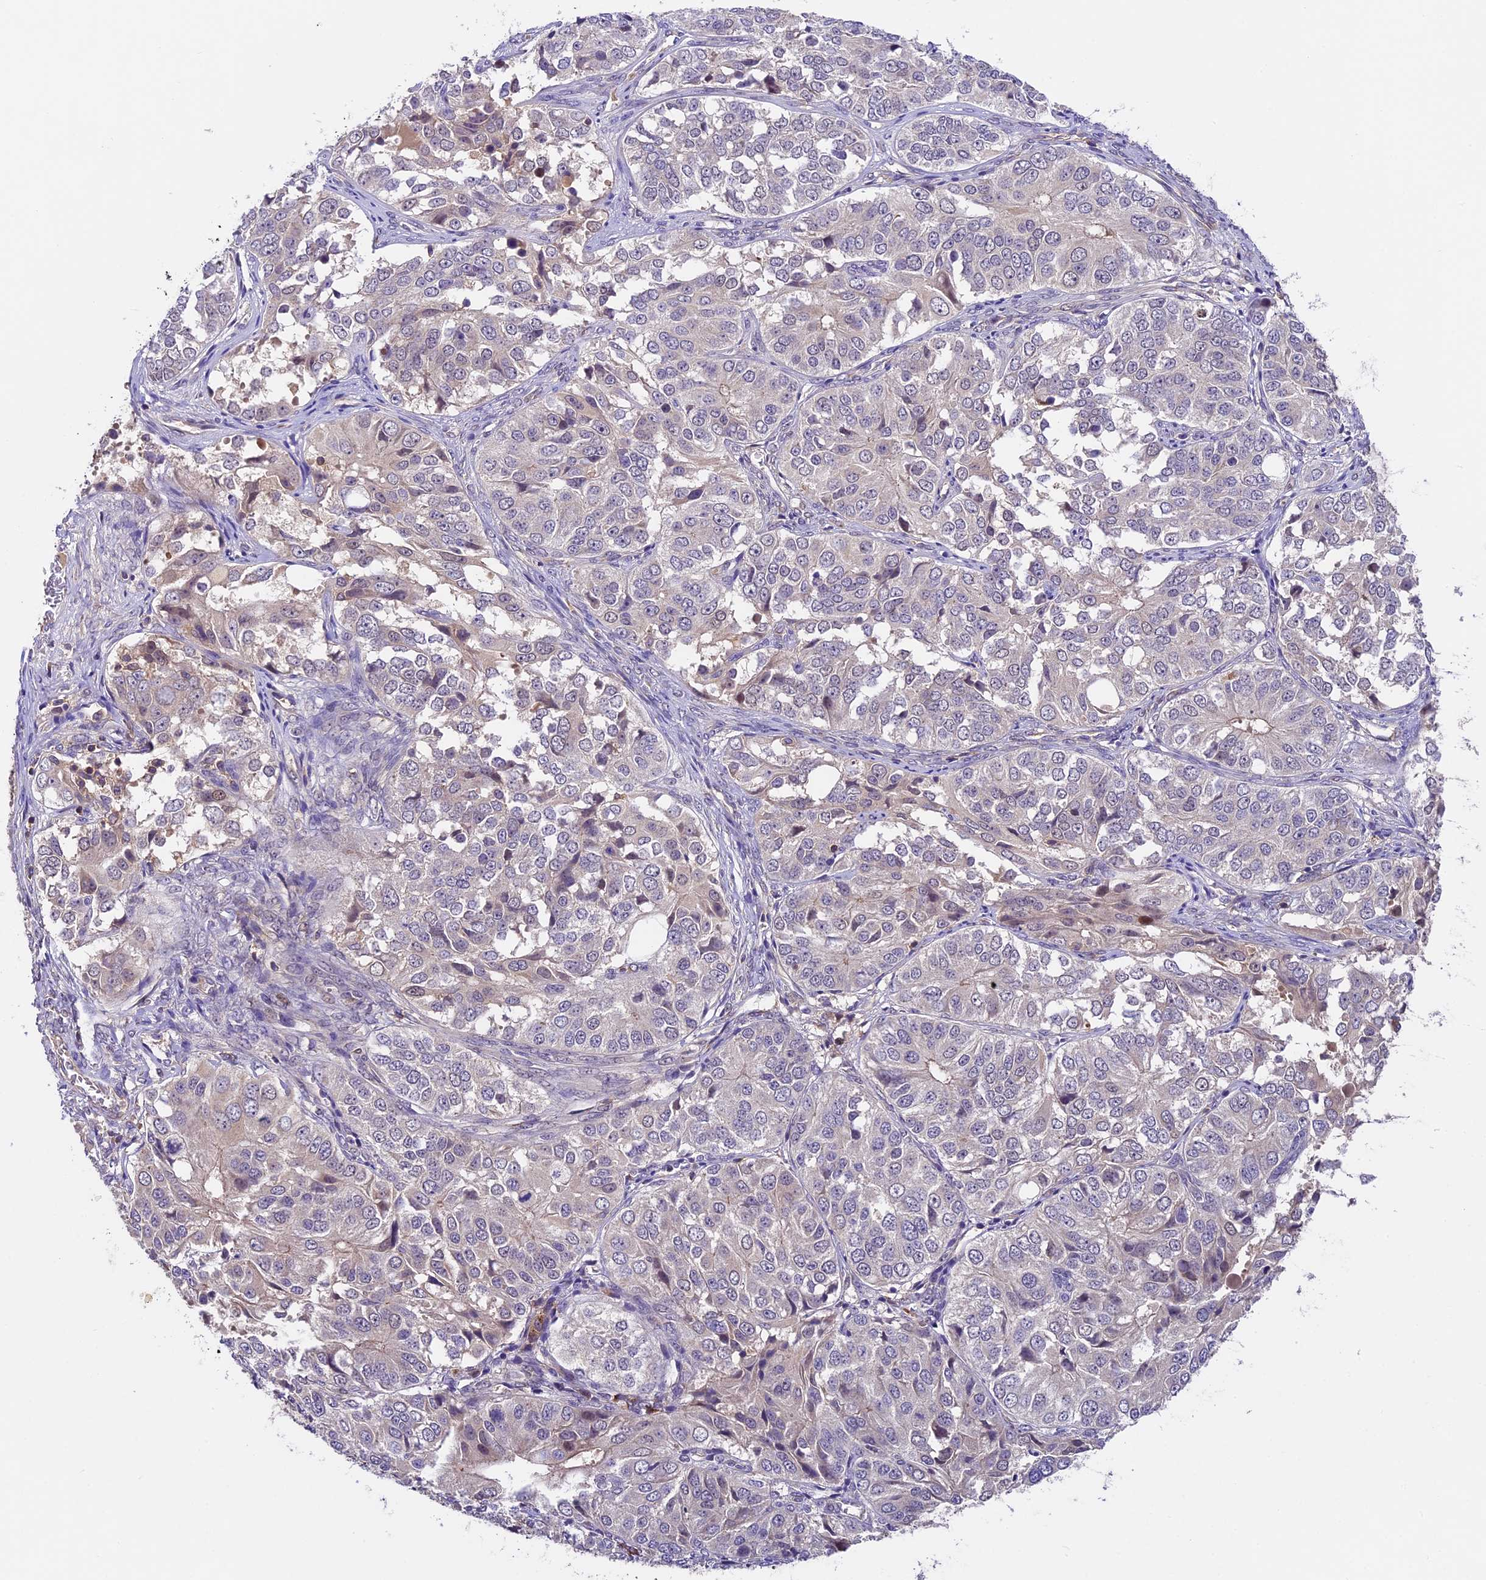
{"staining": {"intensity": "negative", "quantity": "none", "location": "none"}, "tissue": "ovarian cancer", "cell_type": "Tumor cells", "image_type": "cancer", "snomed": [{"axis": "morphology", "description": "Carcinoma, endometroid"}, {"axis": "topography", "description": "Ovary"}], "caption": "The photomicrograph reveals no significant staining in tumor cells of endometroid carcinoma (ovarian).", "gene": "TBC1D1", "patient": {"sex": "female", "age": 51}}